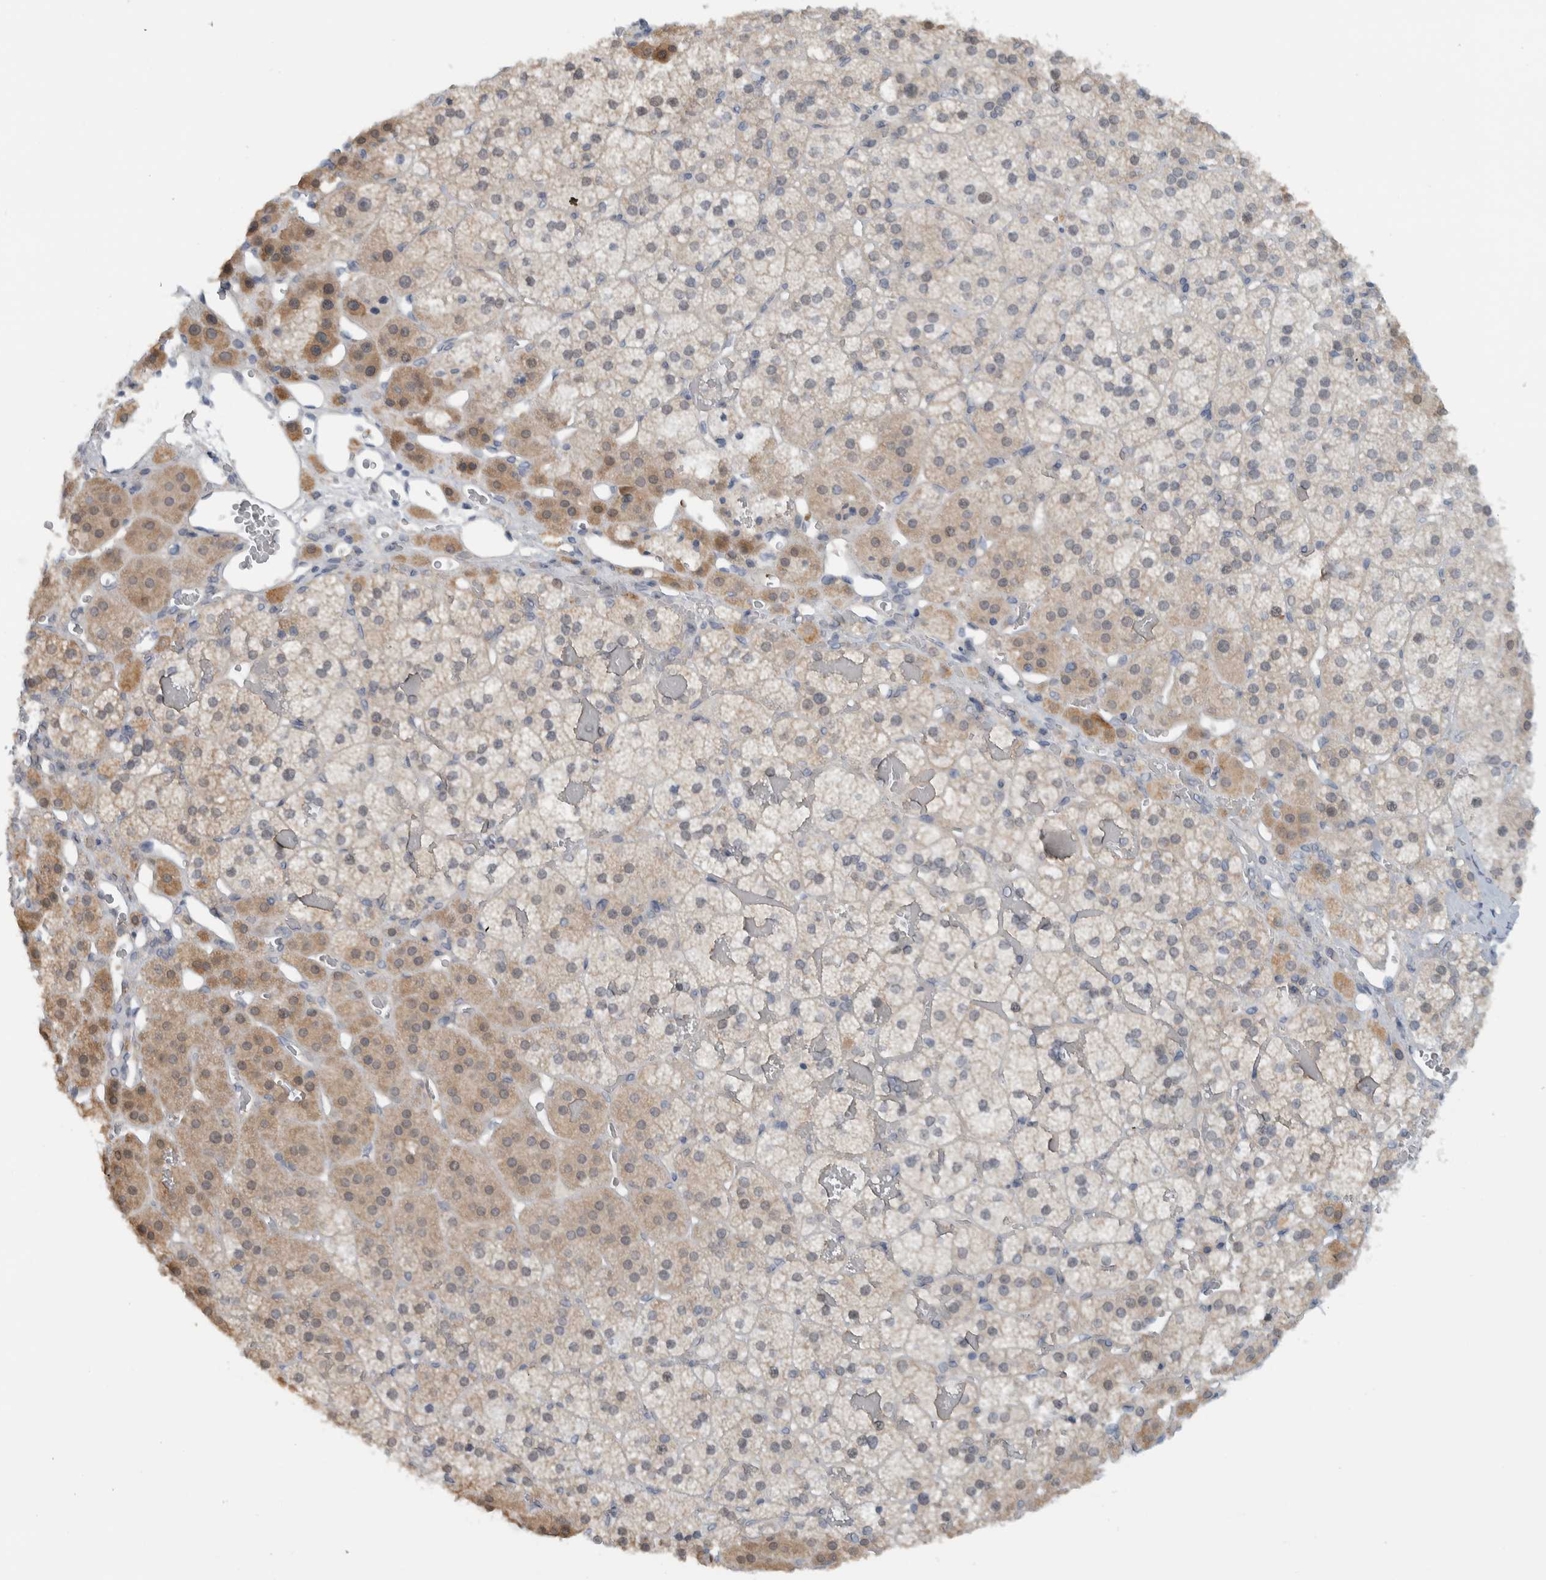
{"staining": {"intensity": "weak", "quantity": "25%-75%", "location": "cytoplasmic/membranous"}, "tissue": "adrenal gland", "cell_type": "Glandular cells", "image_type": "normal", "snomed": [{"axis": "morphology", "description": "Normal tissue, NOS"}, {"axis": "topography", "description": "Adrenal gland"}], "caption": "Adrenal gland stained for a protein (brown) shows weak cytoplasmic/membranous positive staining in about 25%-75% of glandular cells.", "gene": "MPRIP", "patient": {"sex": "female", "age": 44}}